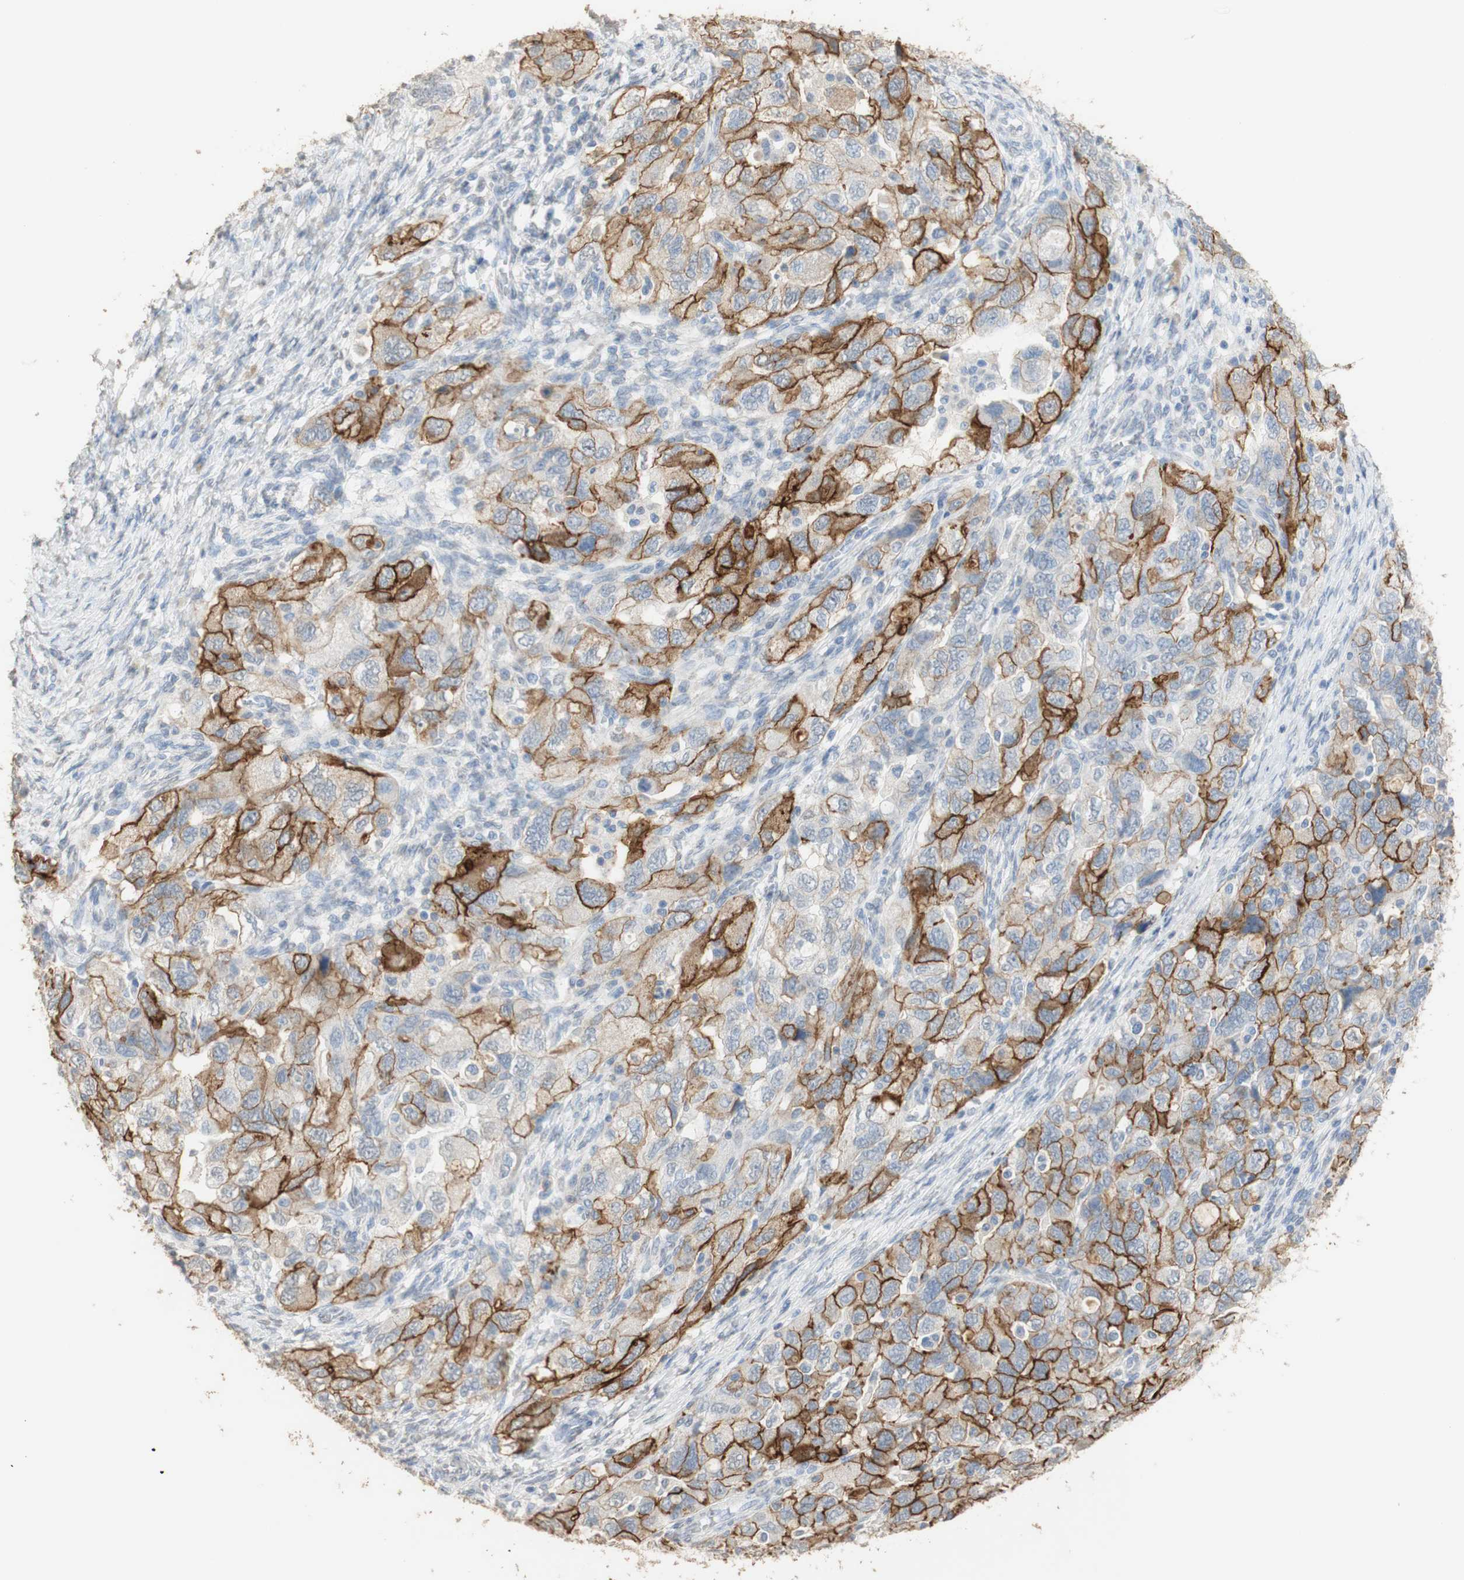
{"staining": {"intensity": "moderate", "quantity": "25%-75%", "location": "cytoplasmic/membranous"}, "tissue": "ovarian cancer", "cell_type": "Tumor cells", "image_type": "cancer", "snomed": [{"axis": "morphology", "description": "Carcinoma, NOS"}, {"axis": "morphology", "description": "Cystadenocarcinoma, serous, NOS"}, {"axis": "topography", "description": "Ovary"}], "caption": "Immunohistochemical staining of human ovarian cancer (serous cystadenocarcinoma) shows medium levels of moderate cytoplasmic/membranous positivity in approximately 25%-75% of tumor cells.", "gene": "L1CAM", "patient": {"sex": "female", "age": 69}}